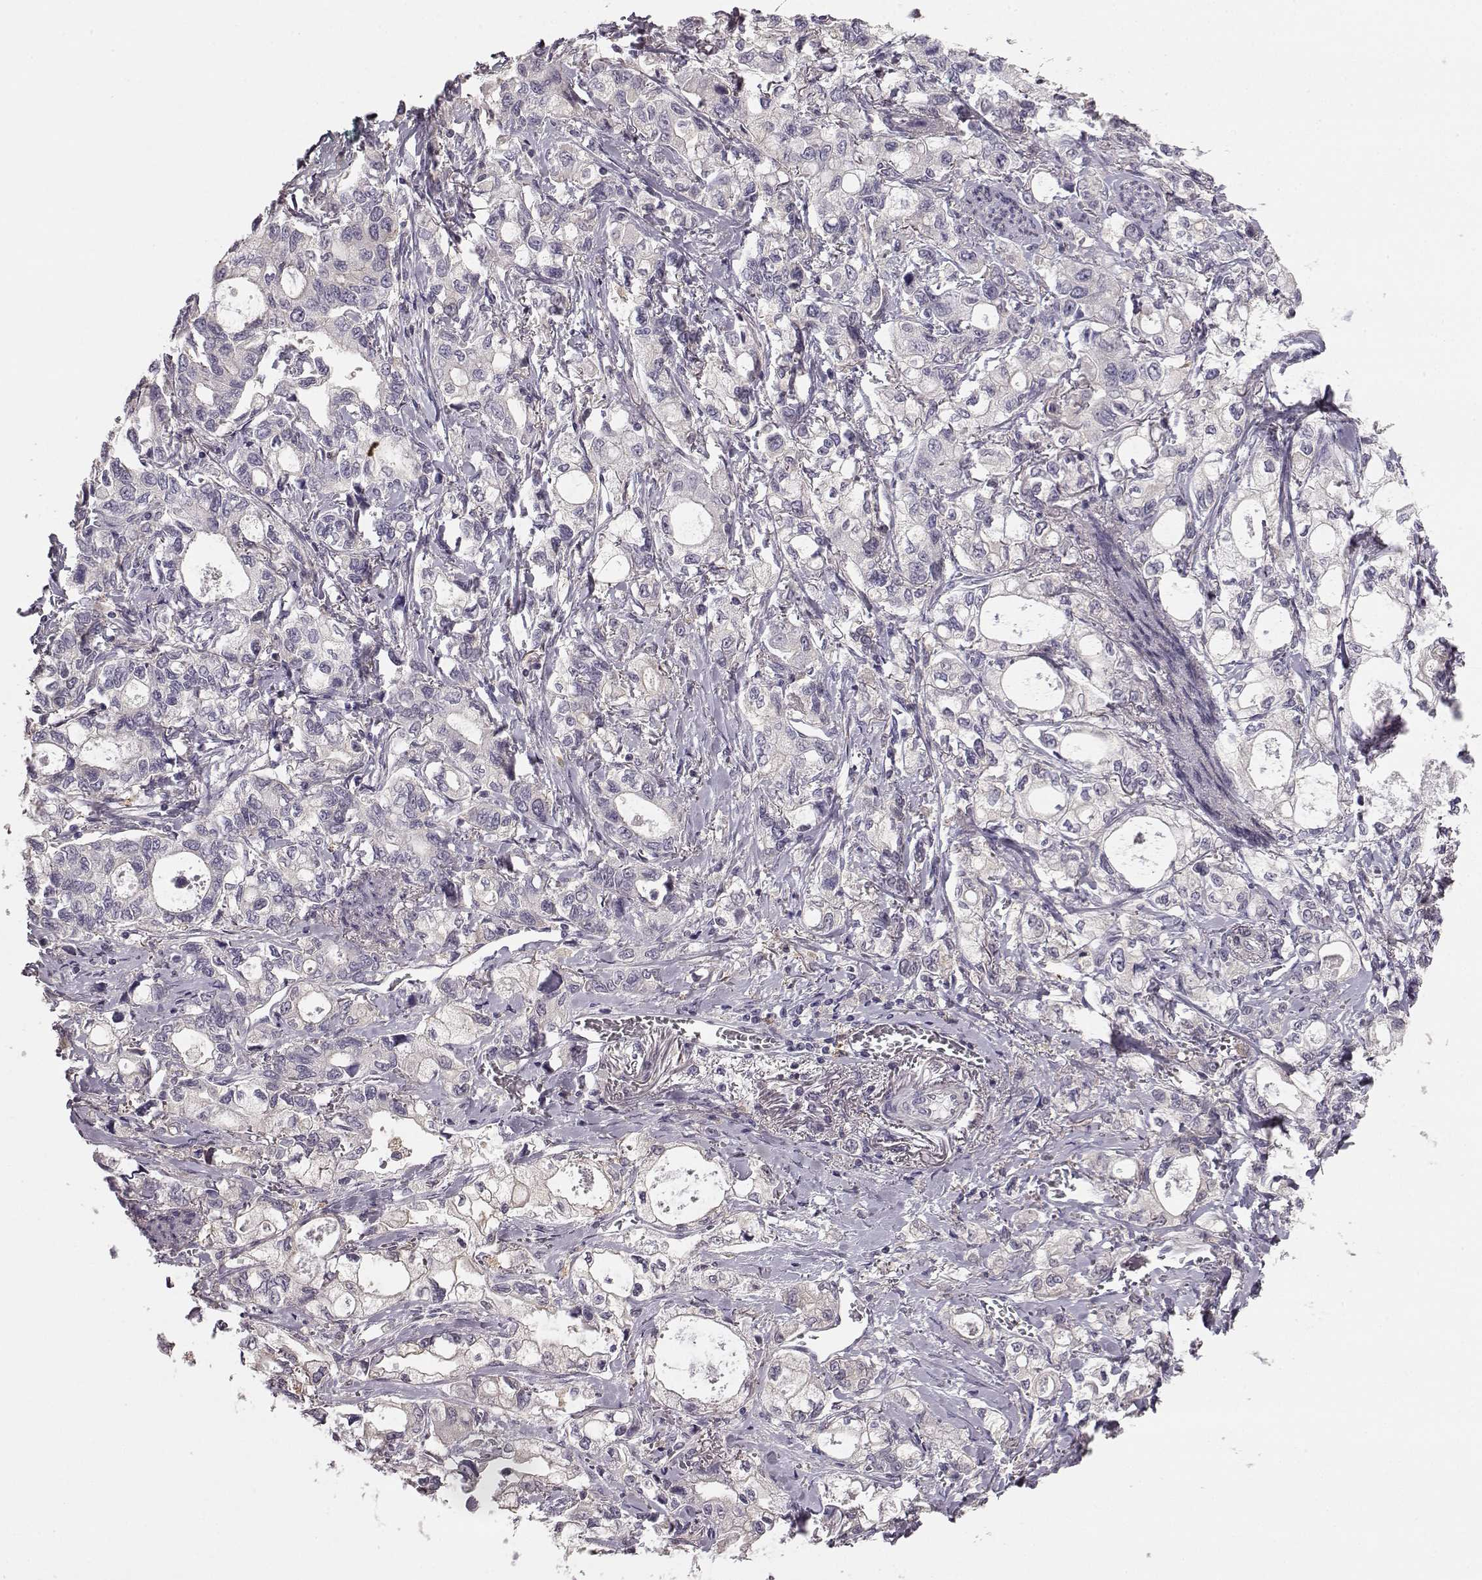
{"staining": {"intensity": "negative", "quantity": "none", "location": "none"}, "tissue": "stomach cancer", "cell_type": "Tumor cells", "image_type": "cancer", "snomed": [{"axis": "morphology", "description": "Adenocarcinoma, NOS"}, {"axis": "topography", "description": "Stomach"}], "caption": "This is an immunohistochemistry photomicrograph of adenocarcinoma (stomach). There is no staining in tumor cells.", "gene": "GPR50", "patient": {"sex": "male", "age": 63}}